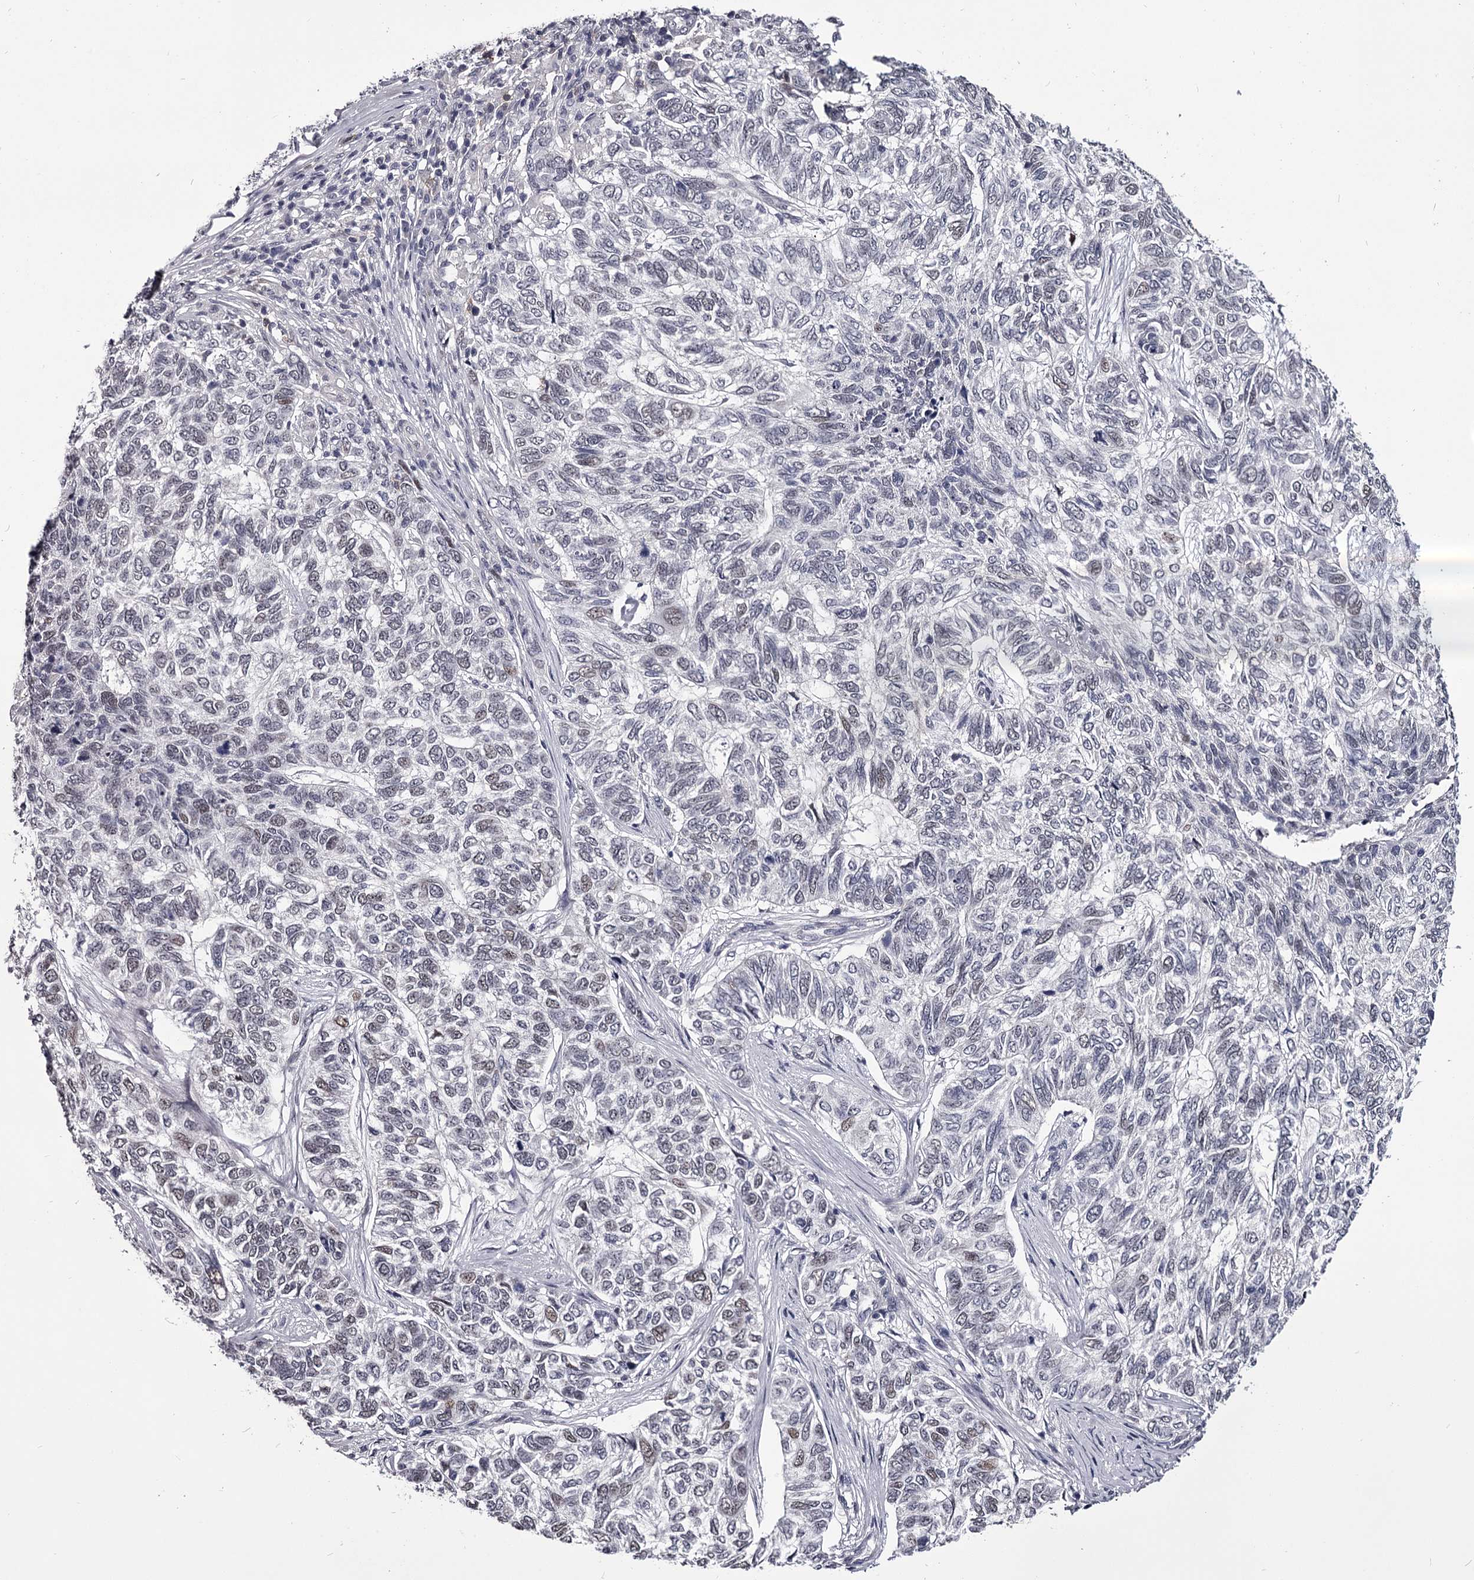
{"staining": {"intensity": "negative", "quantity": "none", "location": "none"}, "tissue": "skin cancer", "cell_type": "Tumor cells", "image_type": "cancer", "snomed": [{"axis": "morphology", "description": "Basal cell carcinoma"}, {"axis": "topography", "description": "Skin"}], "caption": "High magnification brightfield microscopy of basal cell carcinoma (skin) stained with DAB (brown) and counterstained with hematoxylin (blue): tumor cells show no significant staining. The staining was performed using DAB (3,3'-diaminobenzidine) to visualize the protein expression in brown, while the nuclei were stained in blue with hematoxylin (Magnification: 20x).", "gene": "OVOL2", "patient": {"sex": "female", "age": 65}}